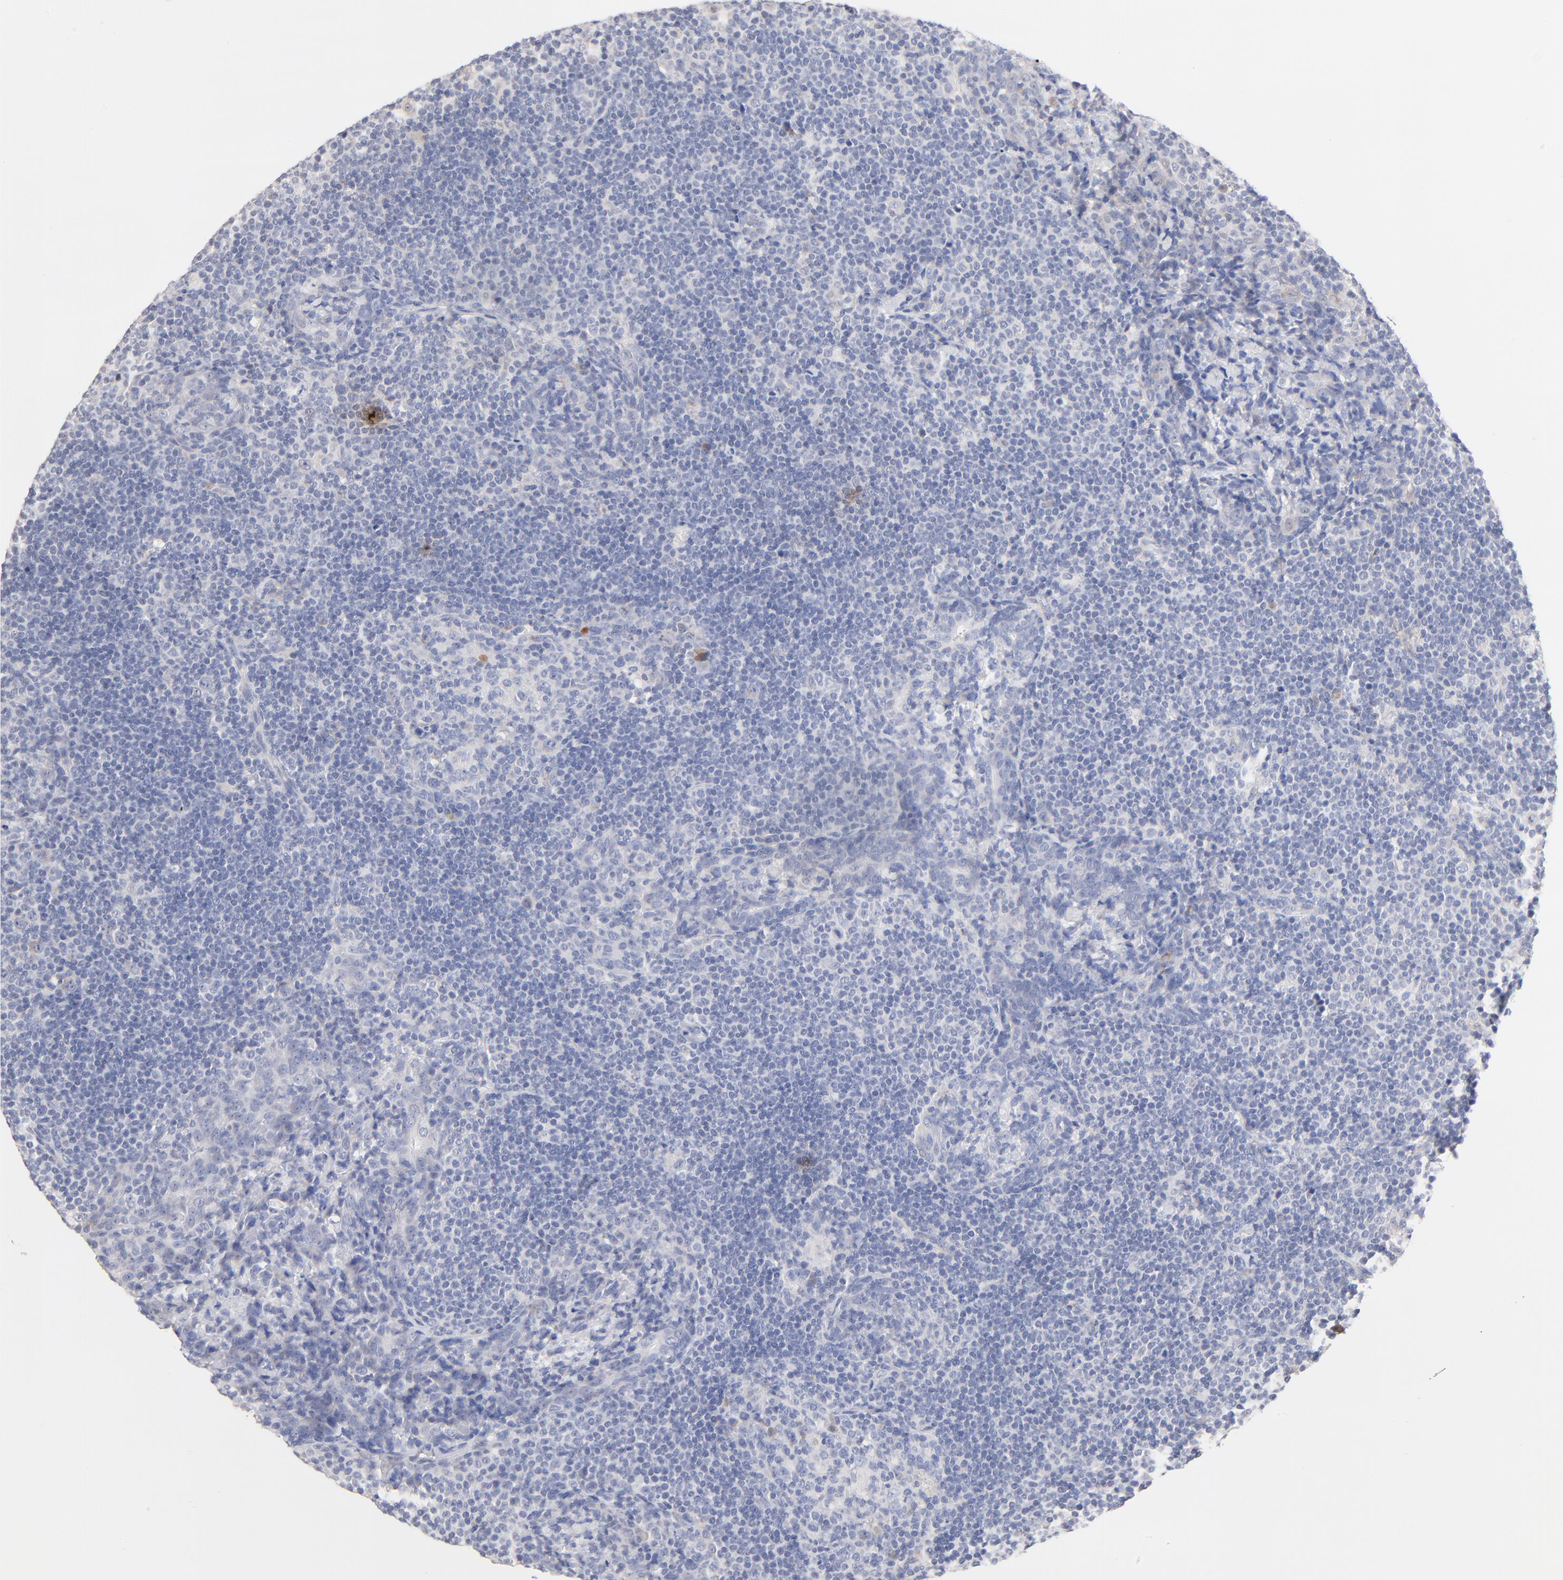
{"staining": {"intensity": "negative", "quantity": "none", "location": "none"}, "tissue": "lymph node", "cell_type": "Germinal center cells", "image_type": "normal", "snomed": [{"axis": "morphology", "description": "Normal tissue, NOS"}, {"axis": "morphology", "description": "Uncertain malignant potential"}, {"axis": "topography", "description": "Lymph node"}, {"axis": "topography", "description": "Salivary gland, NOS"}], "caption": "IHC of benign human lymph node reveals no positivity in germinal center cells. Nuclei are stained in blue.", "gene": "TWNK", "patient": {"sex": "female", "age": 51}}